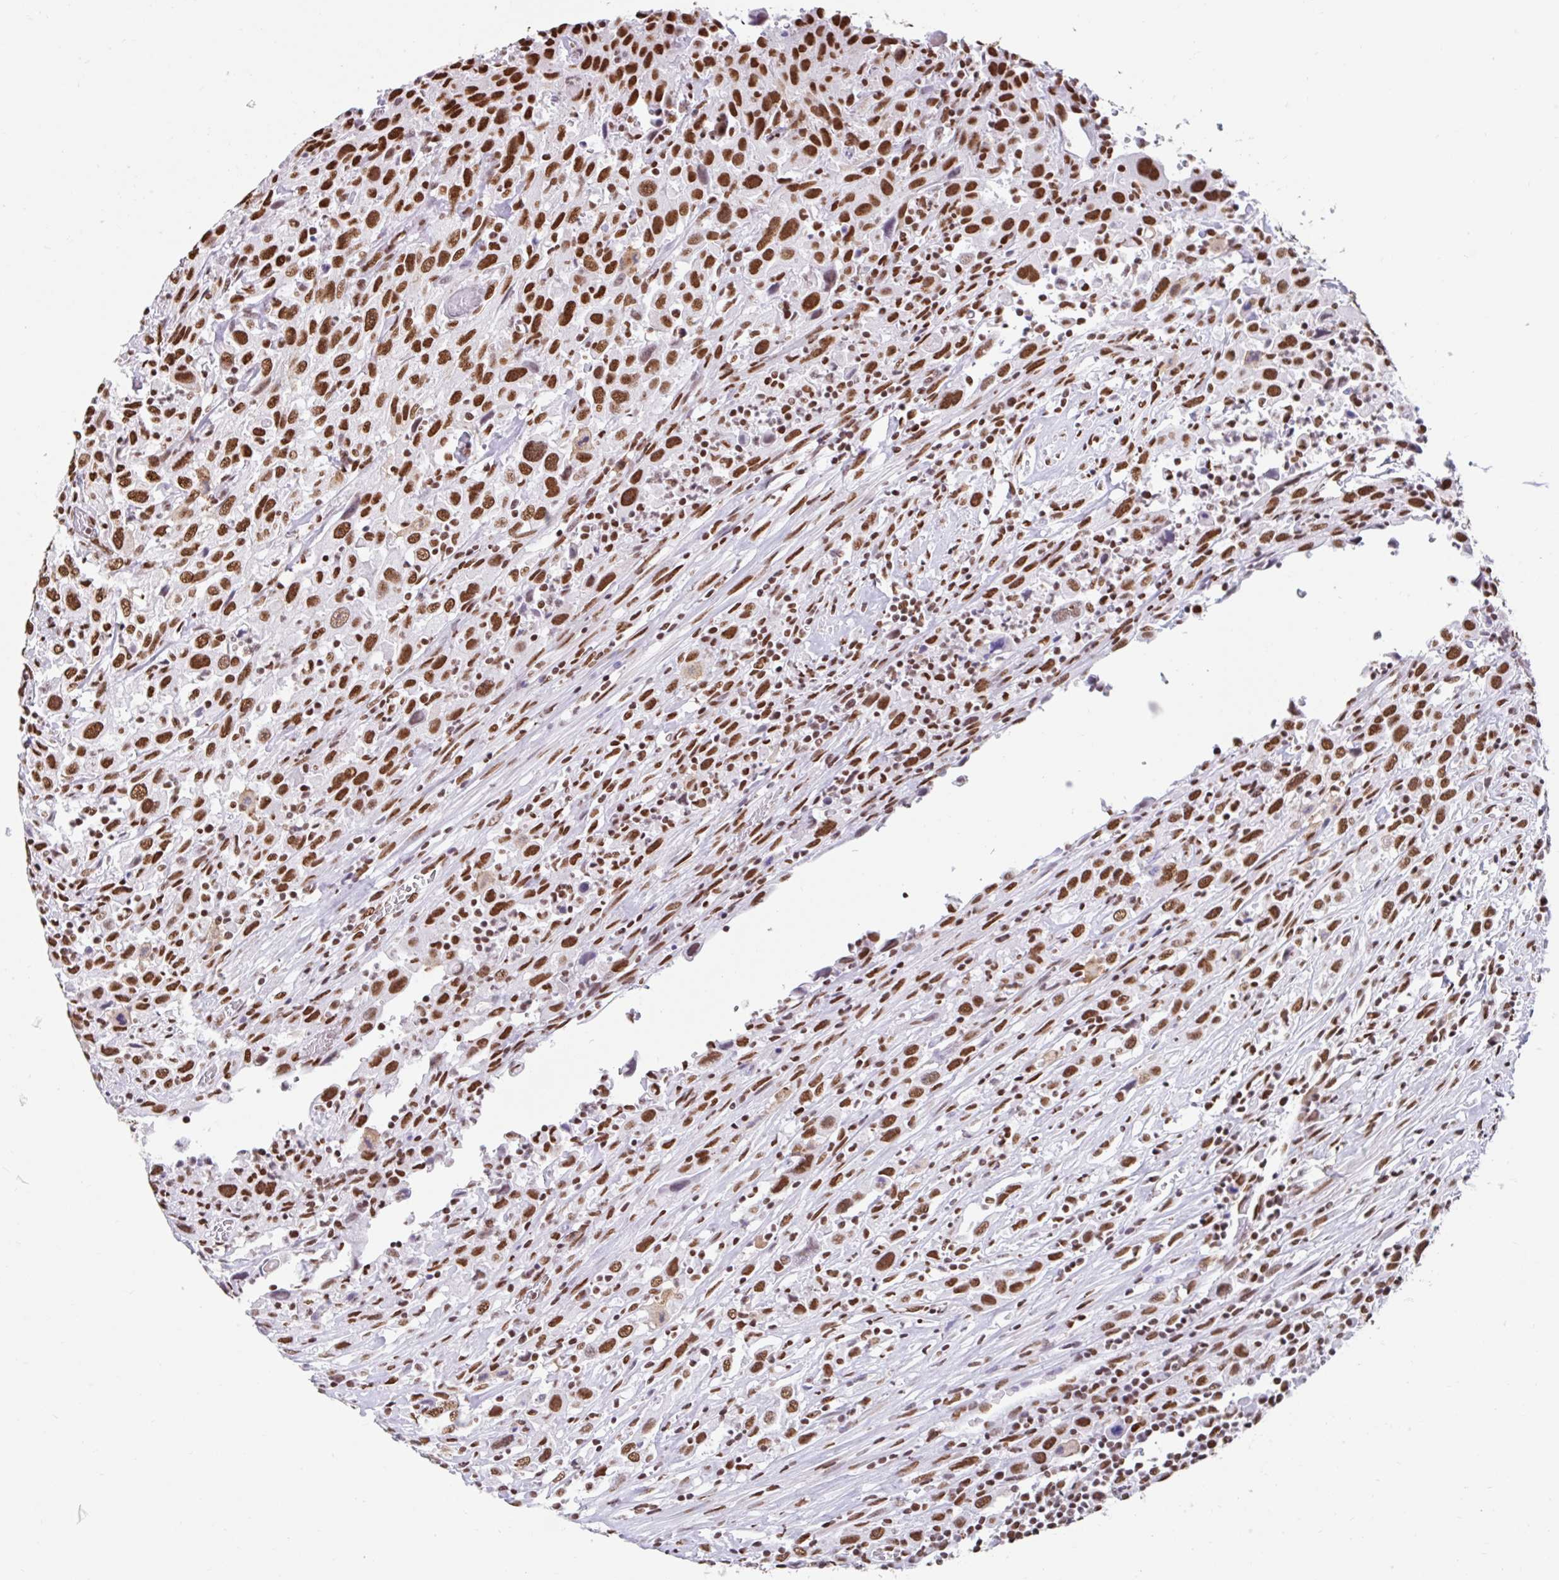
{"staining": {"intensity": "strong", "quantity": ">75%", "location": "nuclear"}, "tissue": "urothelial cancer", "cell_type": "Tumor cells", "image_type": "cancer", "snomed": [{"axis": "morphology", "description": "Urothelial carcinoma, High grade"}, {"axis": "topography", "description": "Urinary bladder"}], "caption": "Protein analysis of urothelial cancer tissue exhibits strong nuclear expression in approximately >75% of tumor cells.", "gene": "KHDRBS1", "patient": {"sex": "male", "age": 61}}